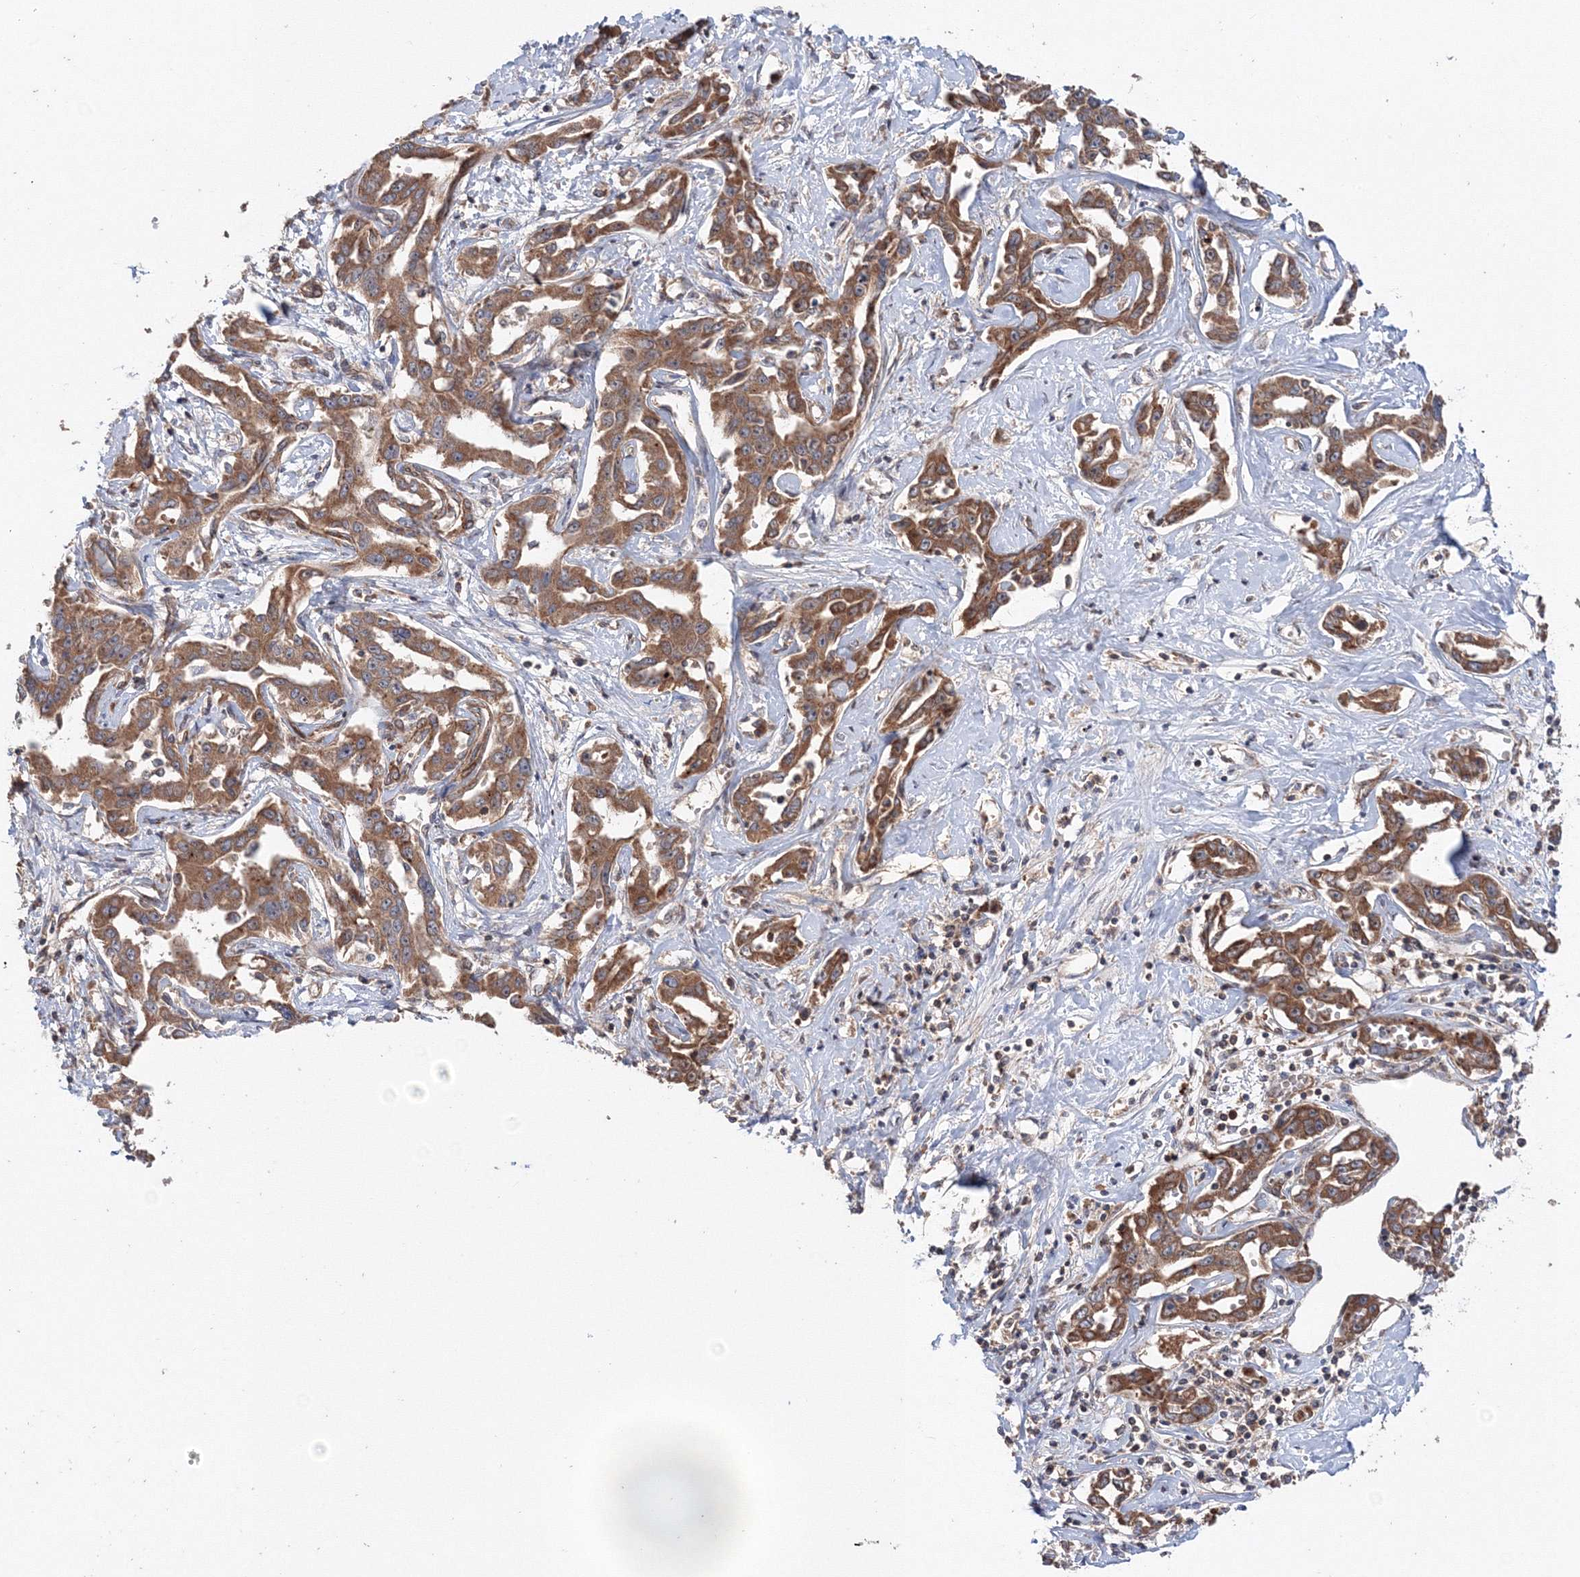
{"staining": {"intensity": "moderate", "quantity": ">75%", "location": "cytoplasmic/membranous"}, "tissue": "liver cancer", "cell_type": "Tumor cells", "image_type": "cancer", "snomed": [{"axis": "morphology", "description": "Cholangiocarcinoma"}, {"axis": "topography", "description": "Liver"}], "caption": "The photomicrograph displays immunohistochemical staining of cholangiocarcinoma (liver). There is moderate cytoplasmic/membranous expression is appreciated in approximately >75% of tumor cells.", "gene": "NOA1", "patient": {"sex": "male", "age": 59}}